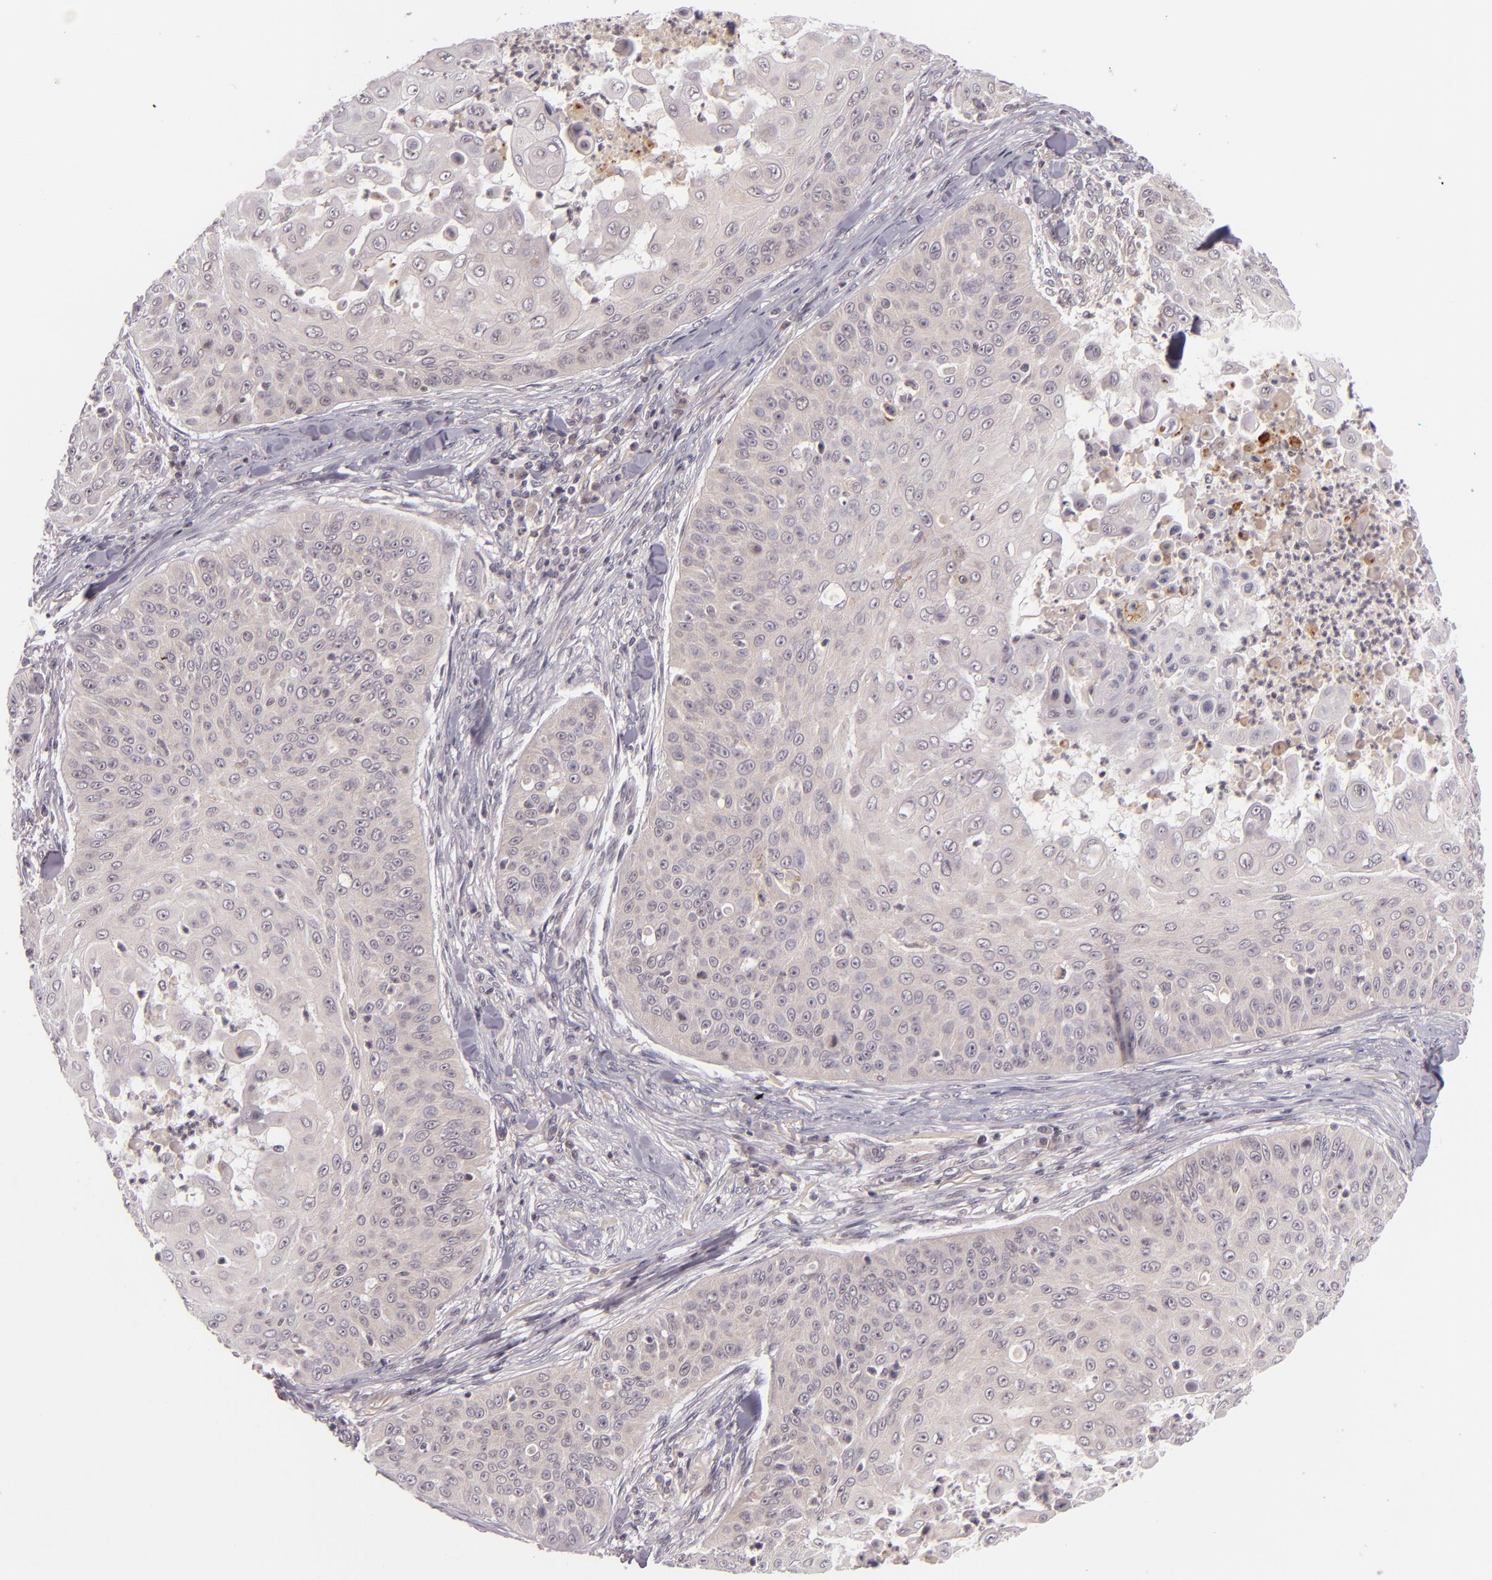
{"staining": {"intensity": "negative", "quantity": "none", "location": "none"}, "tissue": "skin cancer", "cell_type": "Tumor cells", "image_type": "cancer", "snomed": [{"axis": "morphology", "description": "Squamous cell carcinoma, NOS"}, {"axis": "topography", "description": "Skin"}], "caption": "Tumor cells are negative for protein expression in human skin cancer (squamous cell carcinoma).", "gene": "CASP8", "patient": {"sex": "male", "age": 82}}